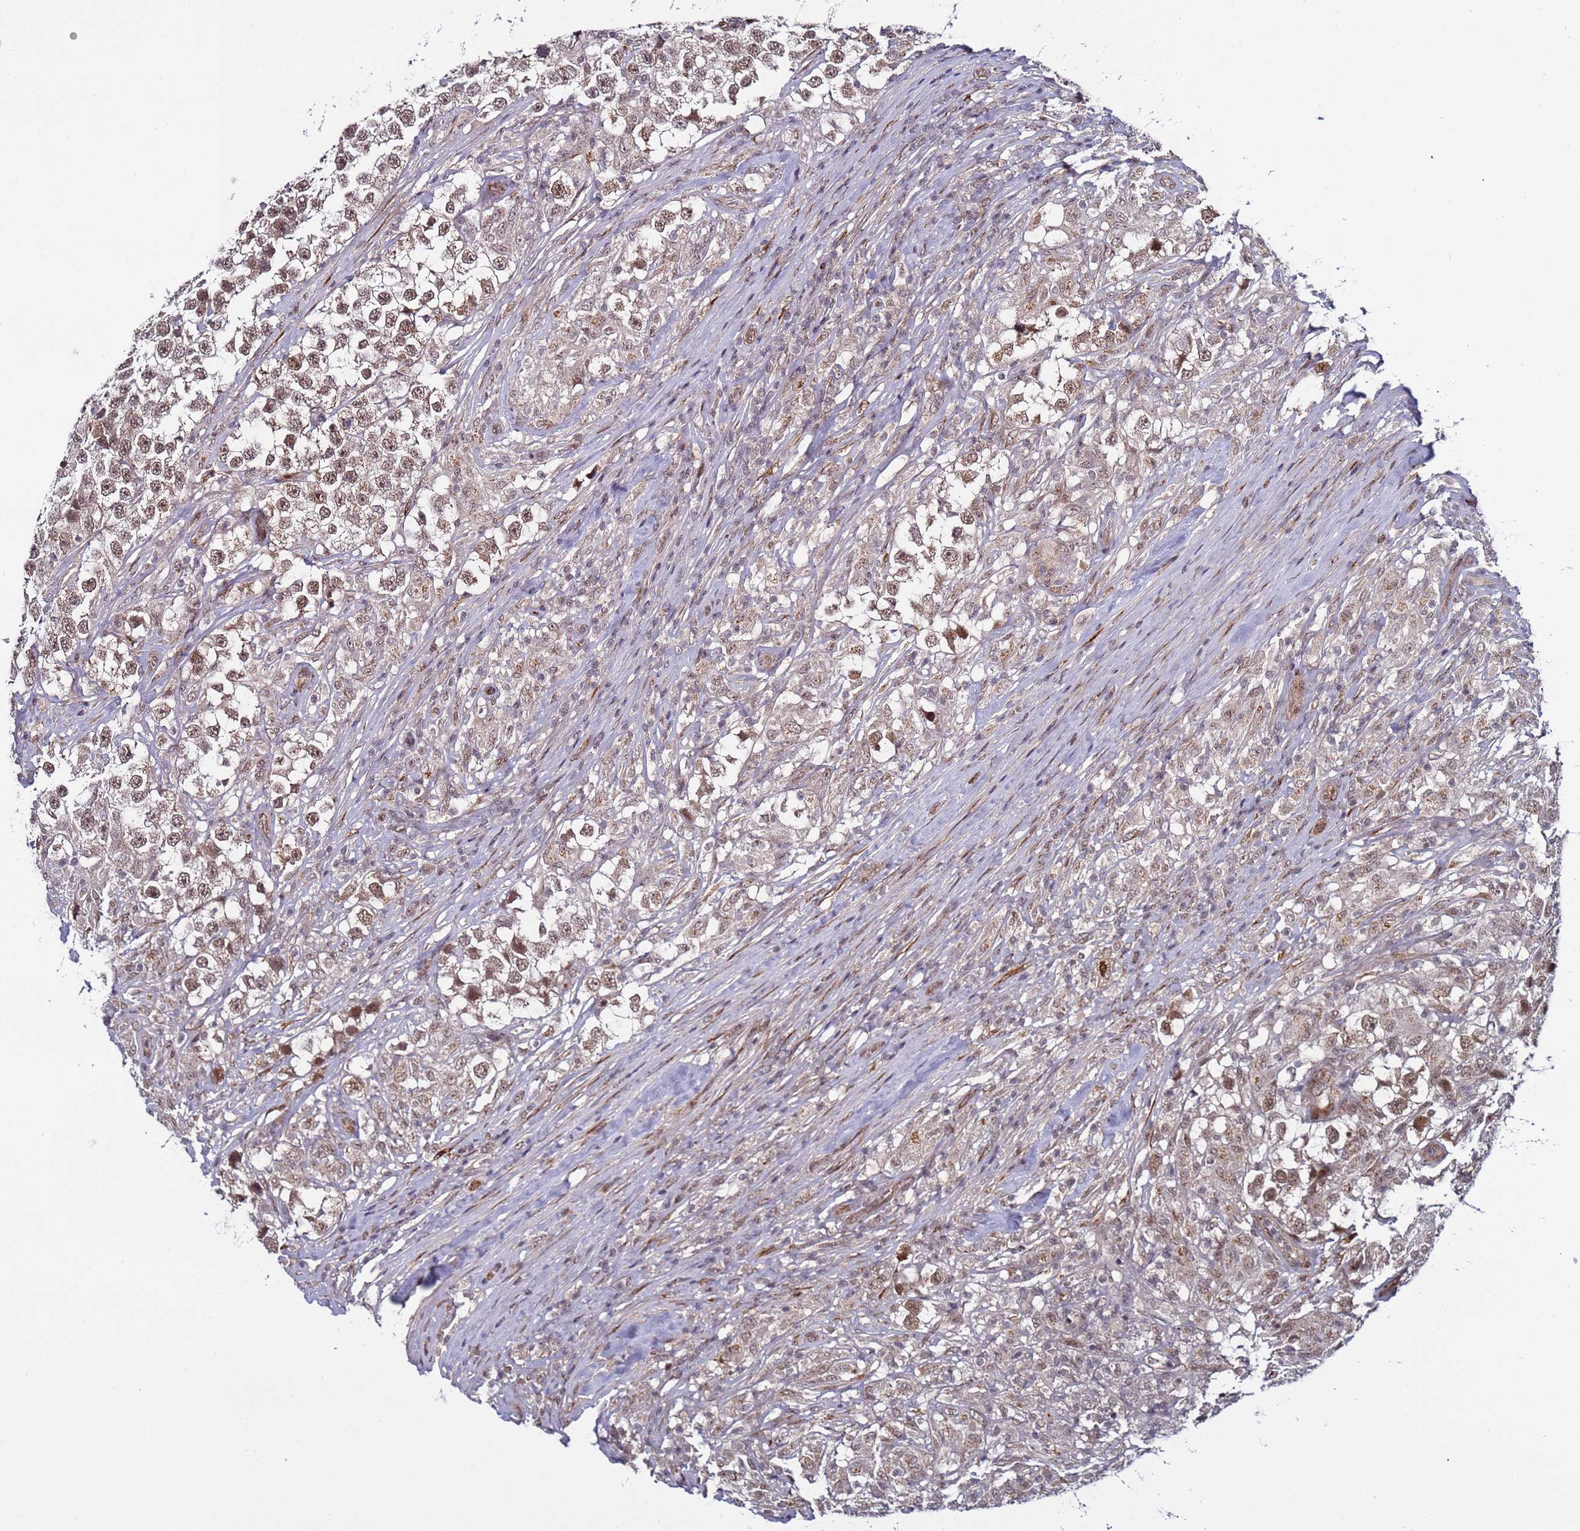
{"staining": {"intensity": "weak", "quantity": ">75%", "location": "nuclear"}, "tissue": "testis cancer", "cell_type": "Tumor cells", "image_type": "cancer", "snomed": [{"axis": "morphology", "description": "Seminoma, NOS"}, {"axis": "topography", "description": "Testis"}], "caption": "Approximately >75% of tumor cells in seminoma (testis) reveal weak nuclear protein expression as visualized by brown immunohistochemical staining.", "gene": "POLR2D", "patient": {"sex": "male", "age": 46}}